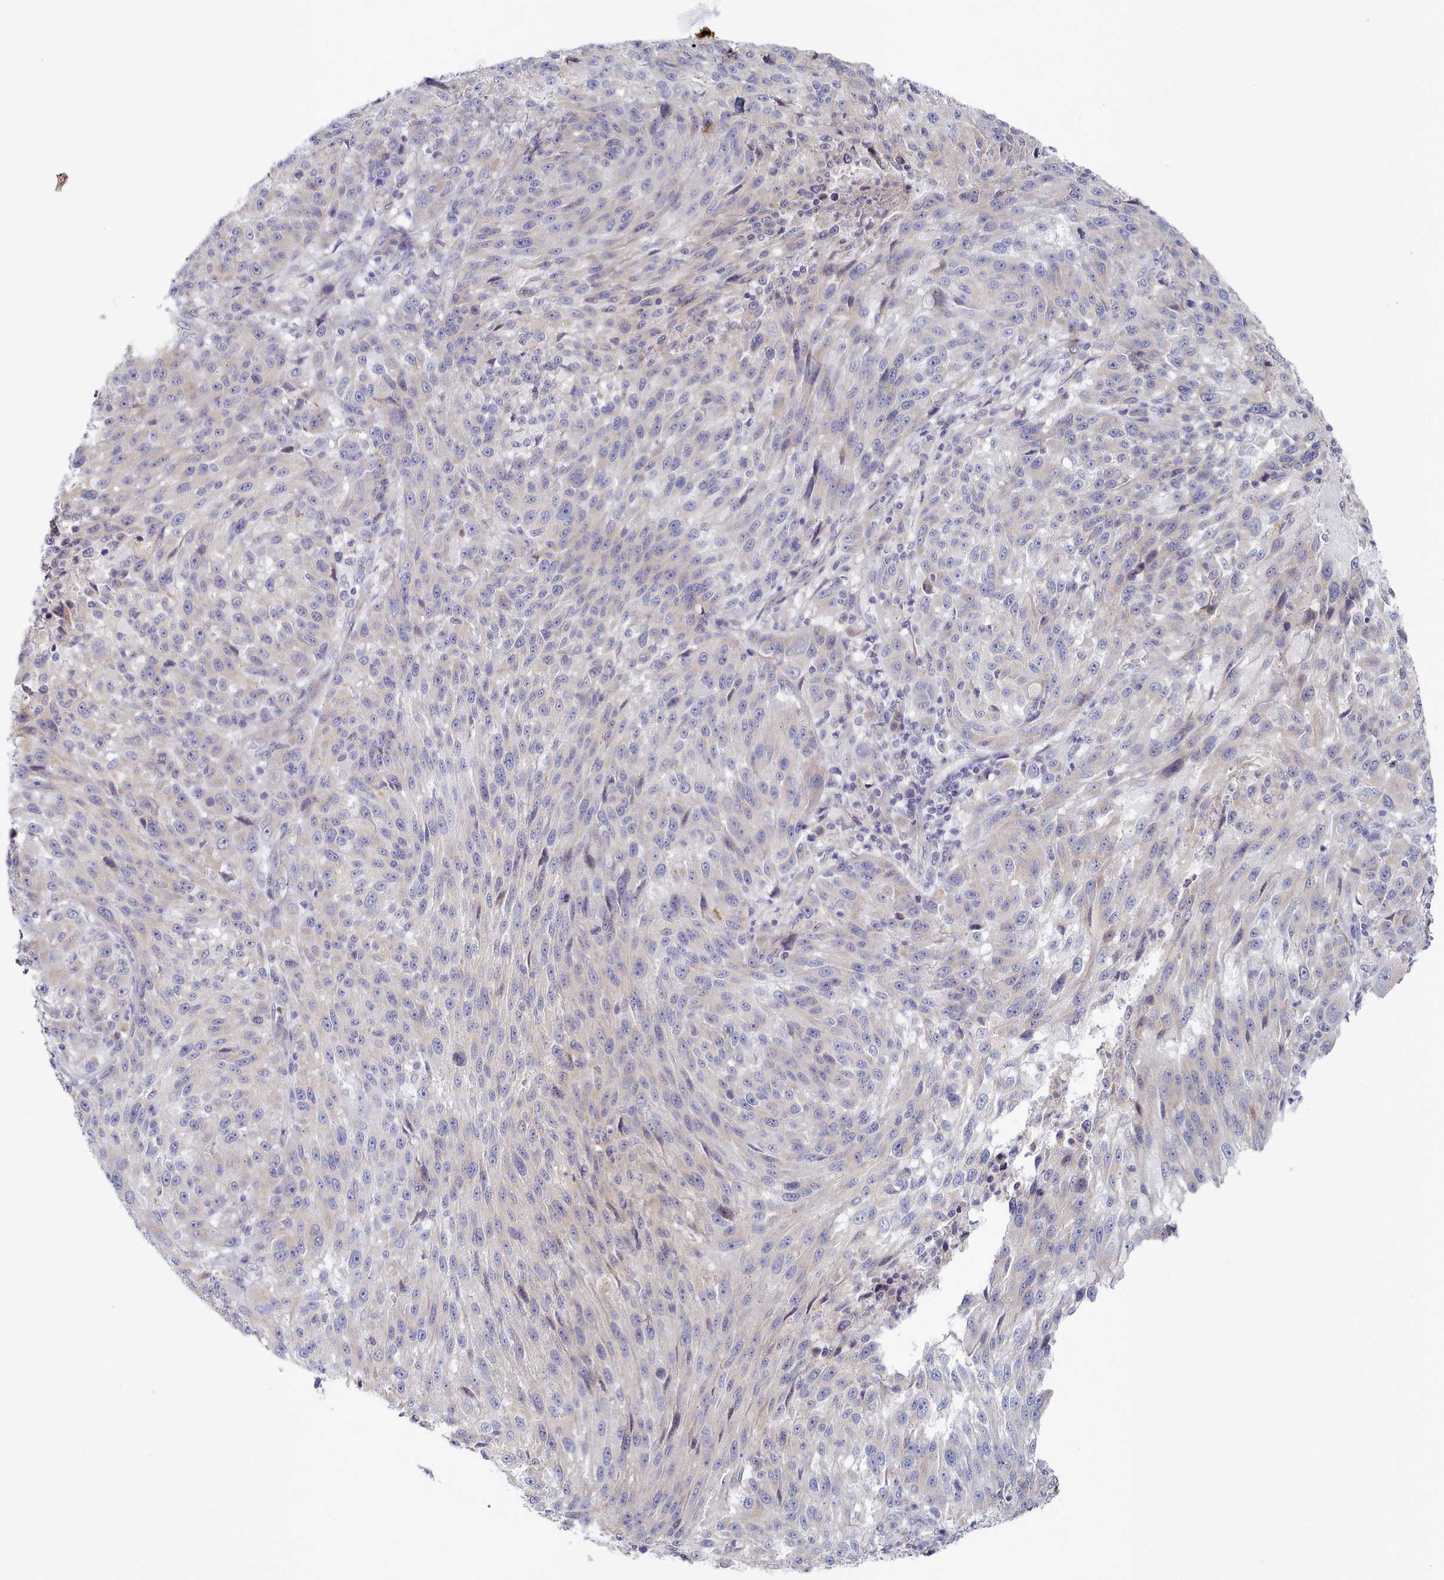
{"staining": {"intensity": "negative", "quantity": "none", "location": "none"}, "tissue": "melanoma", "cell_type": "Tumor cells", "image_type": "cancer", "snomed": [{"axis": "morphology", "description": "Malignant melanoma, NOS"}, {"axis": "topography", "description": "Skin"}], "caption": "Image shows no protein positivity in tumor cells of melanoma tissue.", "gene": "TYW1B", "patient": {"sex": "male", "age": 53}}